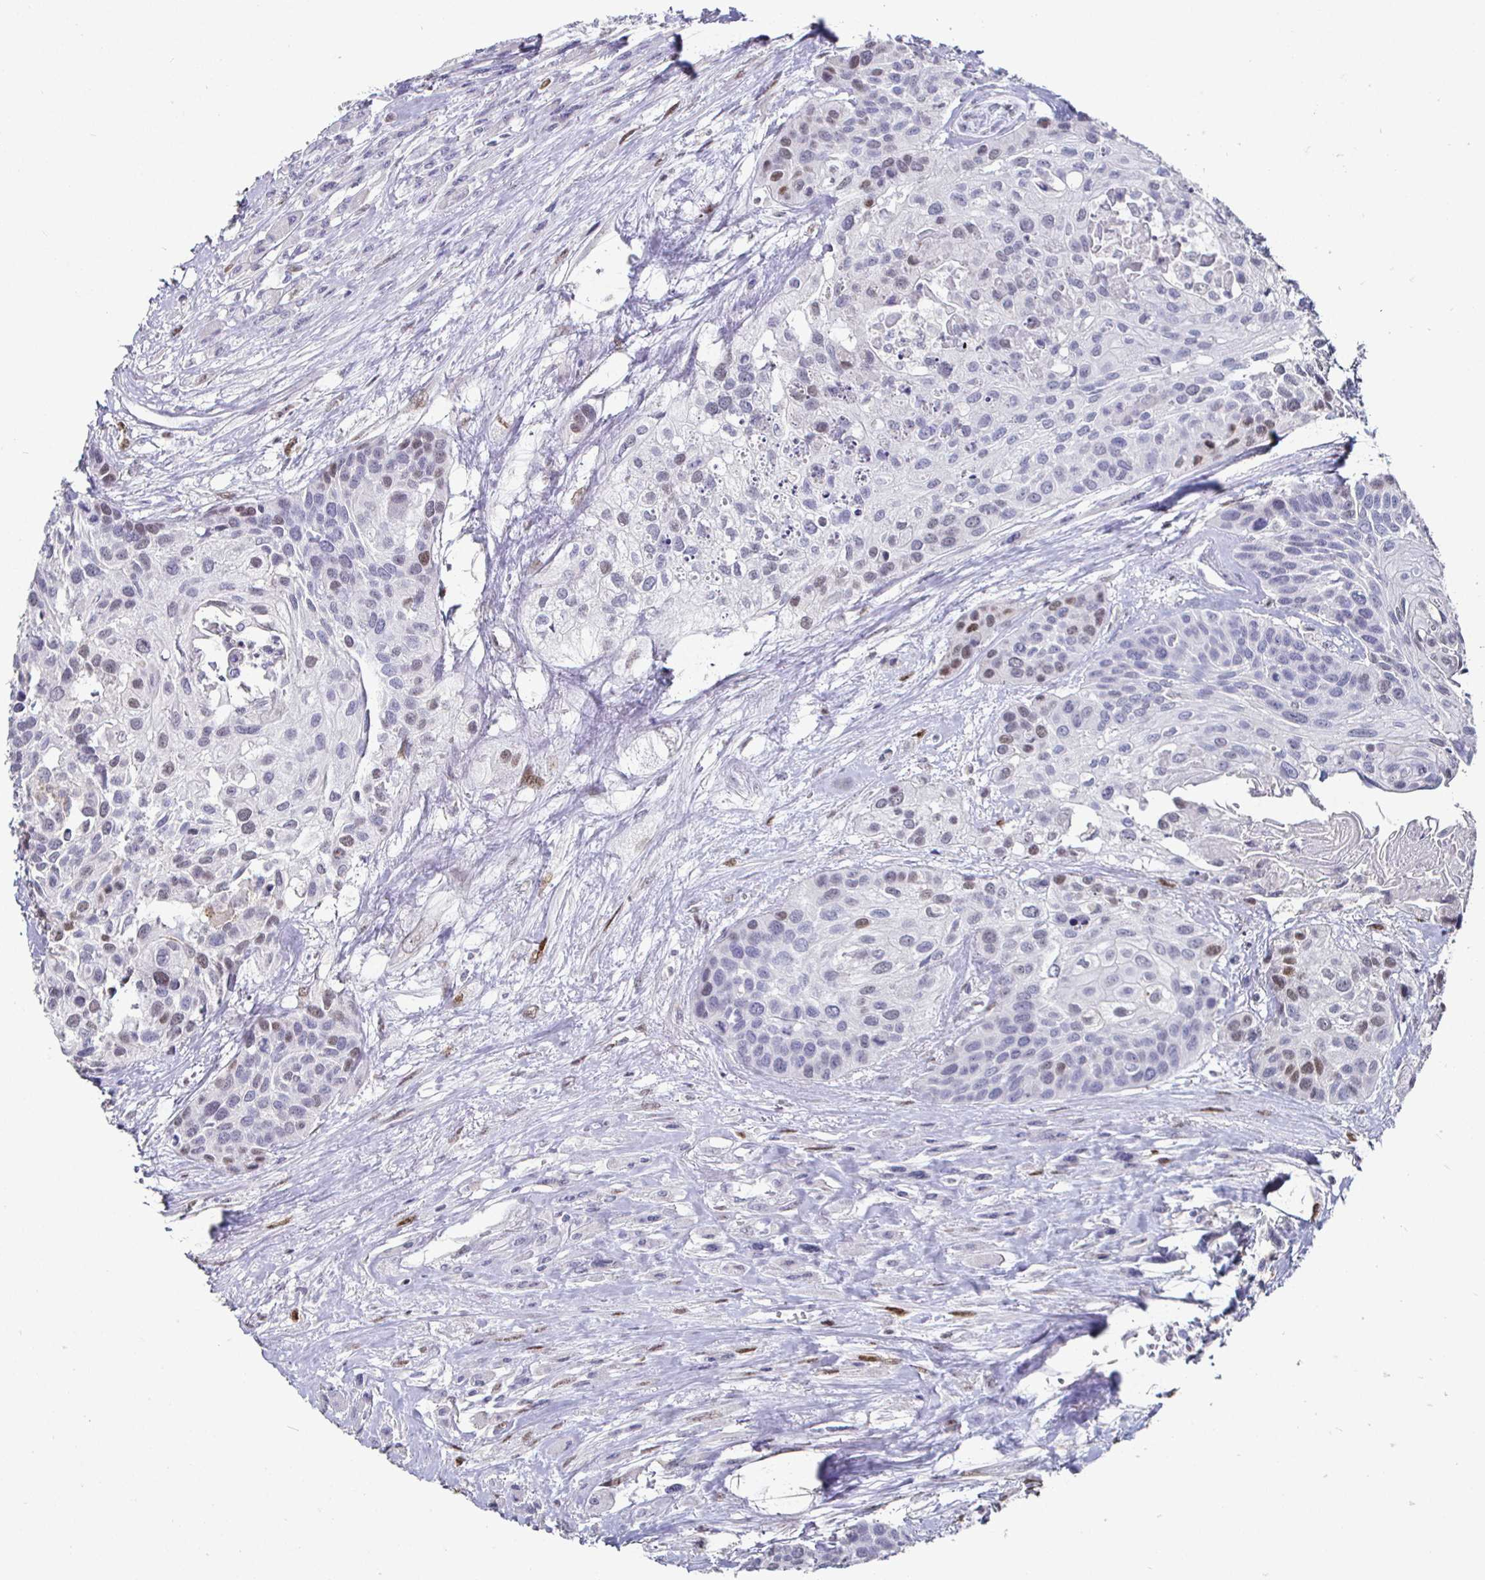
{"staining": {"intensity": "weak", "quantity": "<25%", "location": "nuclear"}, "tissue": "head and neck cancer", "cell_type": "Tumor cells", "image_type": "cancer", "snomed": [{"axis": "morphology", "description": "Squamous cell carcinoma, NOS"}, {"axis": "topography", "description": "Head-Neck"}], "caption": "Photomicrograph shows no significant protein staining in tumor cells of head and neck cancer (squamous cell carcinoma). (DAB (3,3'-diaminobenzidine) IHC visualized using brightfield microscopy, high magnification).", "gene": "RUNX2", "patient": {"sex": "female", "age": 50}}